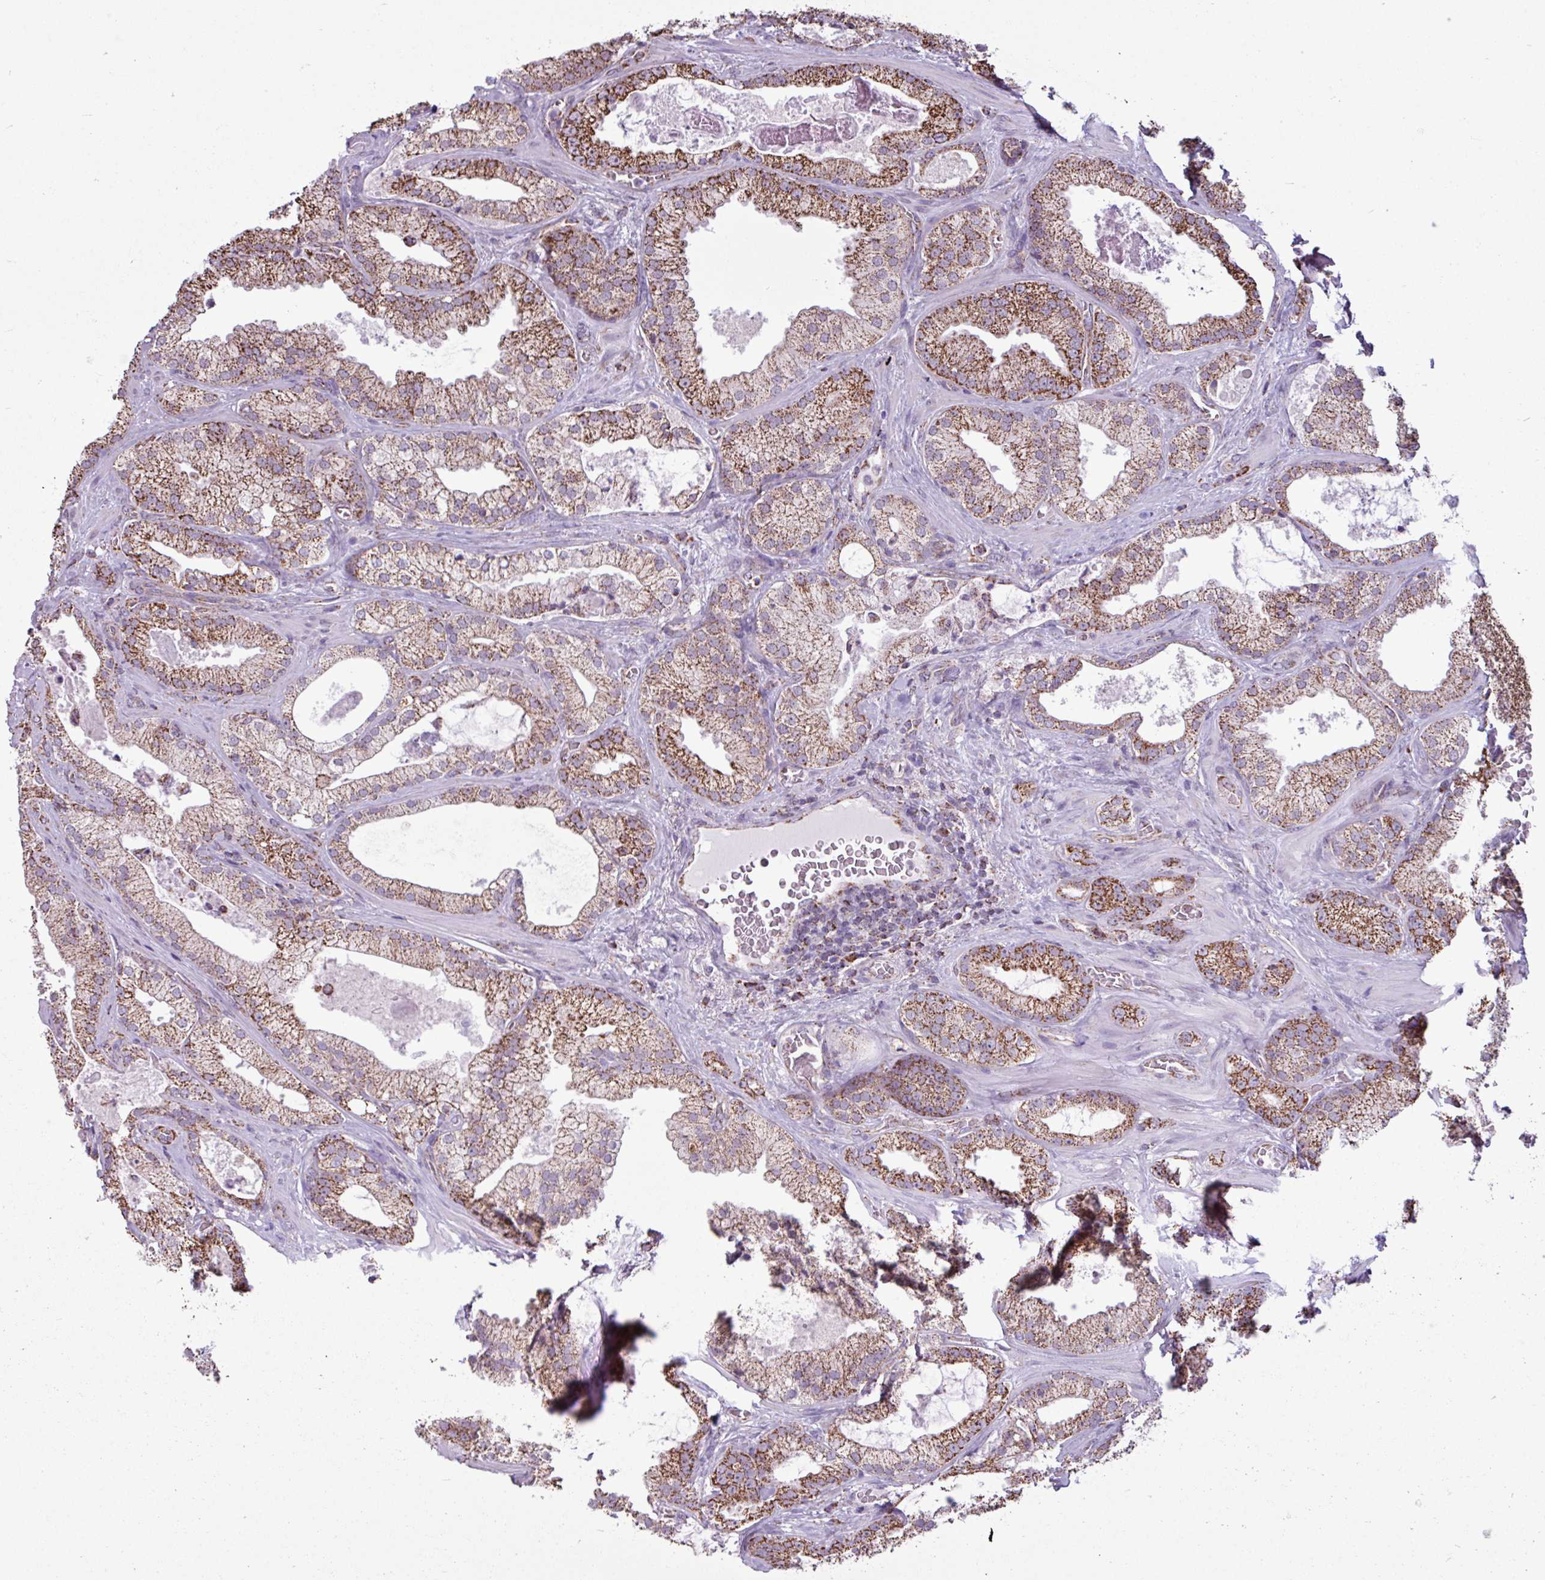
{"staining": {"intensity": "strong", "quantity": ">75%", "location": "cytoplasmic/membranous"}, "tissue": "prostate cancer", "cell_type": "Tumor cells", "image_type": "cancer", "snomed": [{"axis": "morphology", "description": "Adenocarcinoma, High grade"}, {"axis": "topography", "description": "Prostate"}], "caption": "Immunohistochemical staining of high-grade adenocarcinoma (prostate) reveals high levels of strong cytoplasmic/membranous protein positivity in approximately >75% of tumor cells.", "gene": "ALG8", "patient": {"sex": "male", "age": 68}}